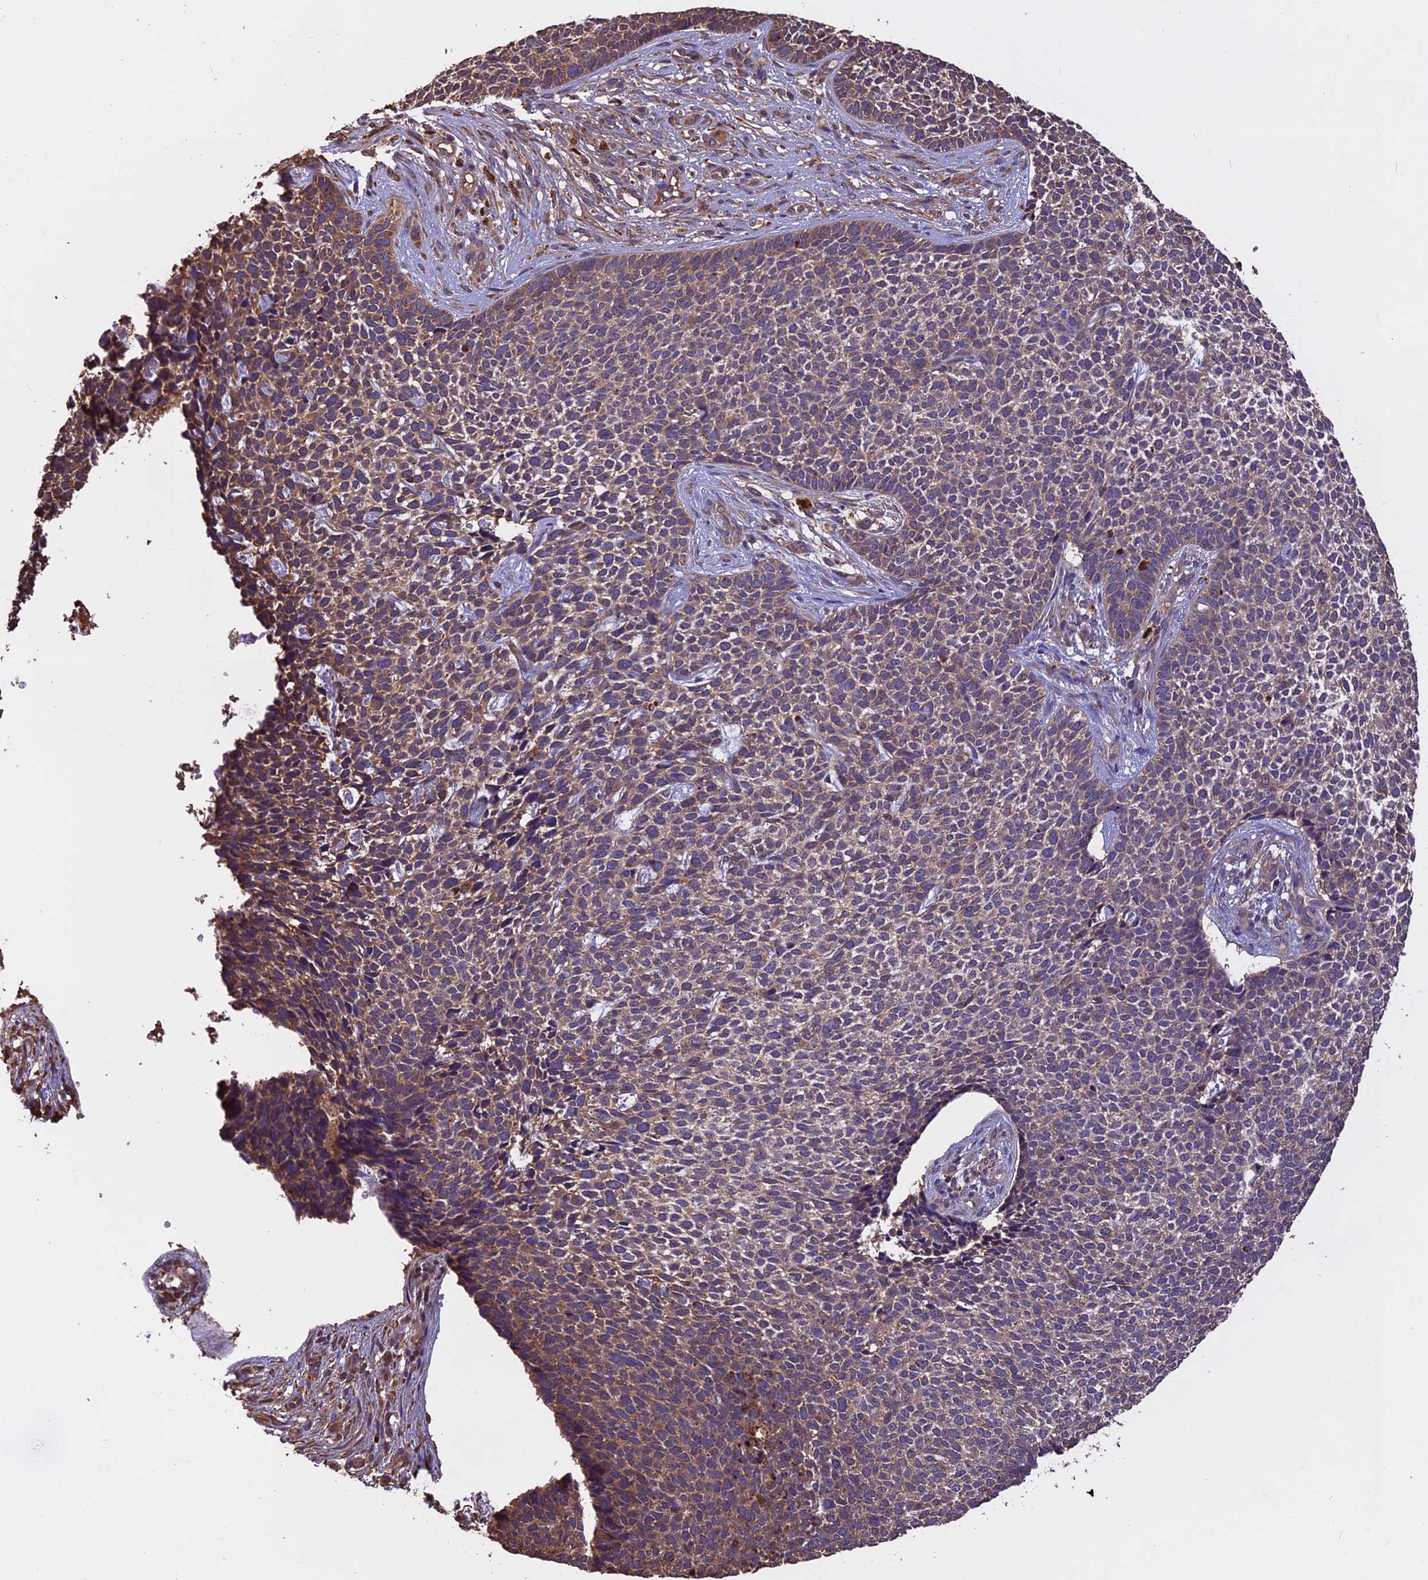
{"staining": {"intensity": "weak", "quantity": "25%-75%", "location": "cytoplasmic/membranous"}, "tissue": "skin cancer", "cell_type": "Tumor cells", "image_type": "cancer", "snomed": [{"axis": "morphology", "description": "Basal cell carcinoma"}, {"axis": "topography", "description": "Skin"}], "caption": "Immunohistochemistry (DAB (3,3'-diaminobenzidine)) staining of human basal cell carcinoma (skin) reveals weak cytoplasmic/membranous protein expression in about 25%-75% of tumor cells.", "gene": "CHMP2A", "patient": {"sex": "female", "age": 84}}